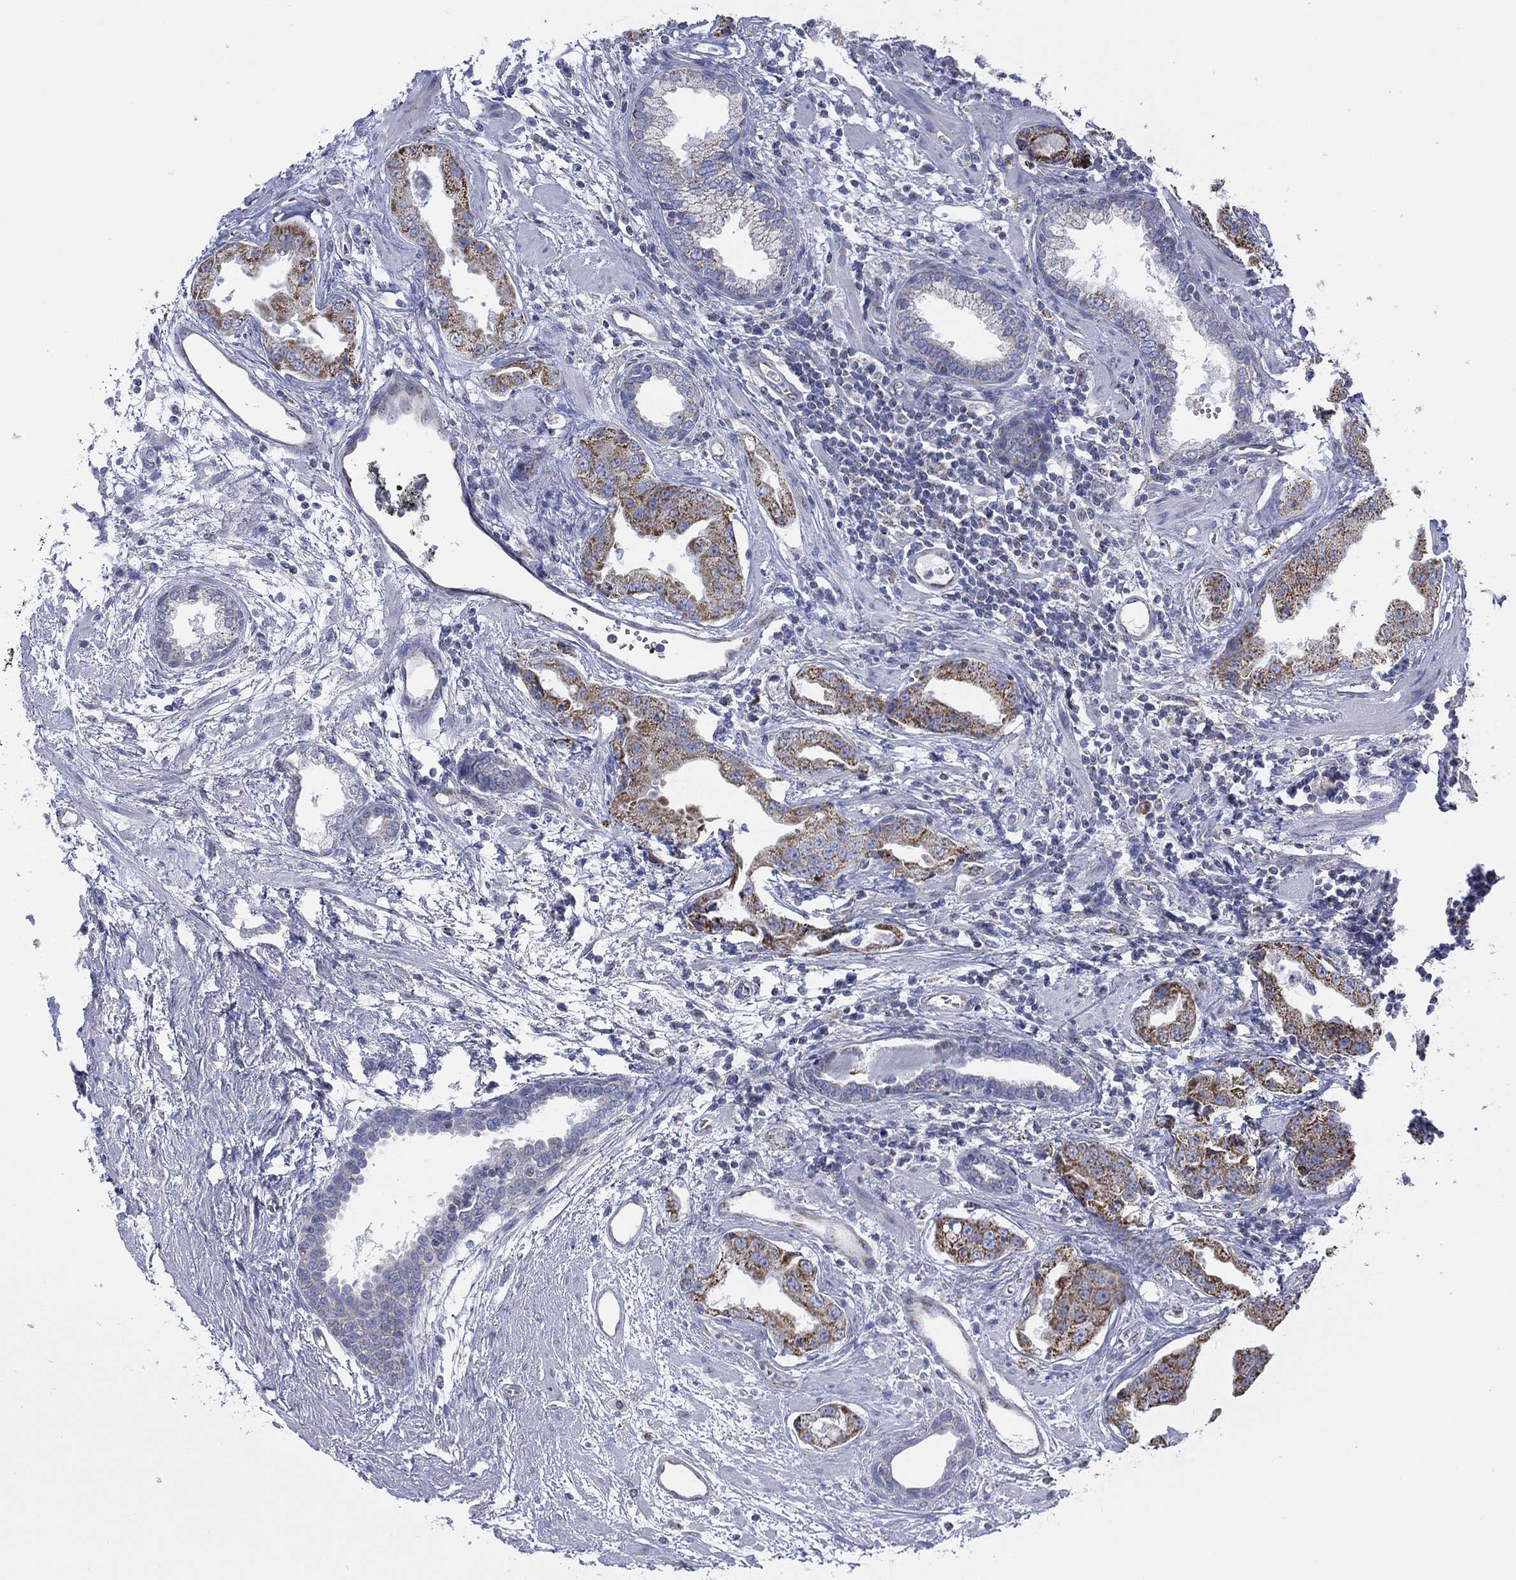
{"staining": {"intensity": "moderate", "quantity": "25%-75%", "location": "cytoplasmic/membranous"}, "tissue": "prostate cancer", "cell_type": "Tumor cells", "image_type": "cancer", "snomed": [{"axis": "morphology", "description": "Adenocarcinoma, Low grade"}, {"axis": "topography", "description": "Prostate"}], "caption": "Immunohistochemical staining of adenocarcinoma (low-grade) (prostate) demonstrates medium levels of moderate cytoplasmic/membranous positivity in about 25%-75% of tumor cells.", "gene": "INA", "patient": {"sex": "male", "age": 62}}